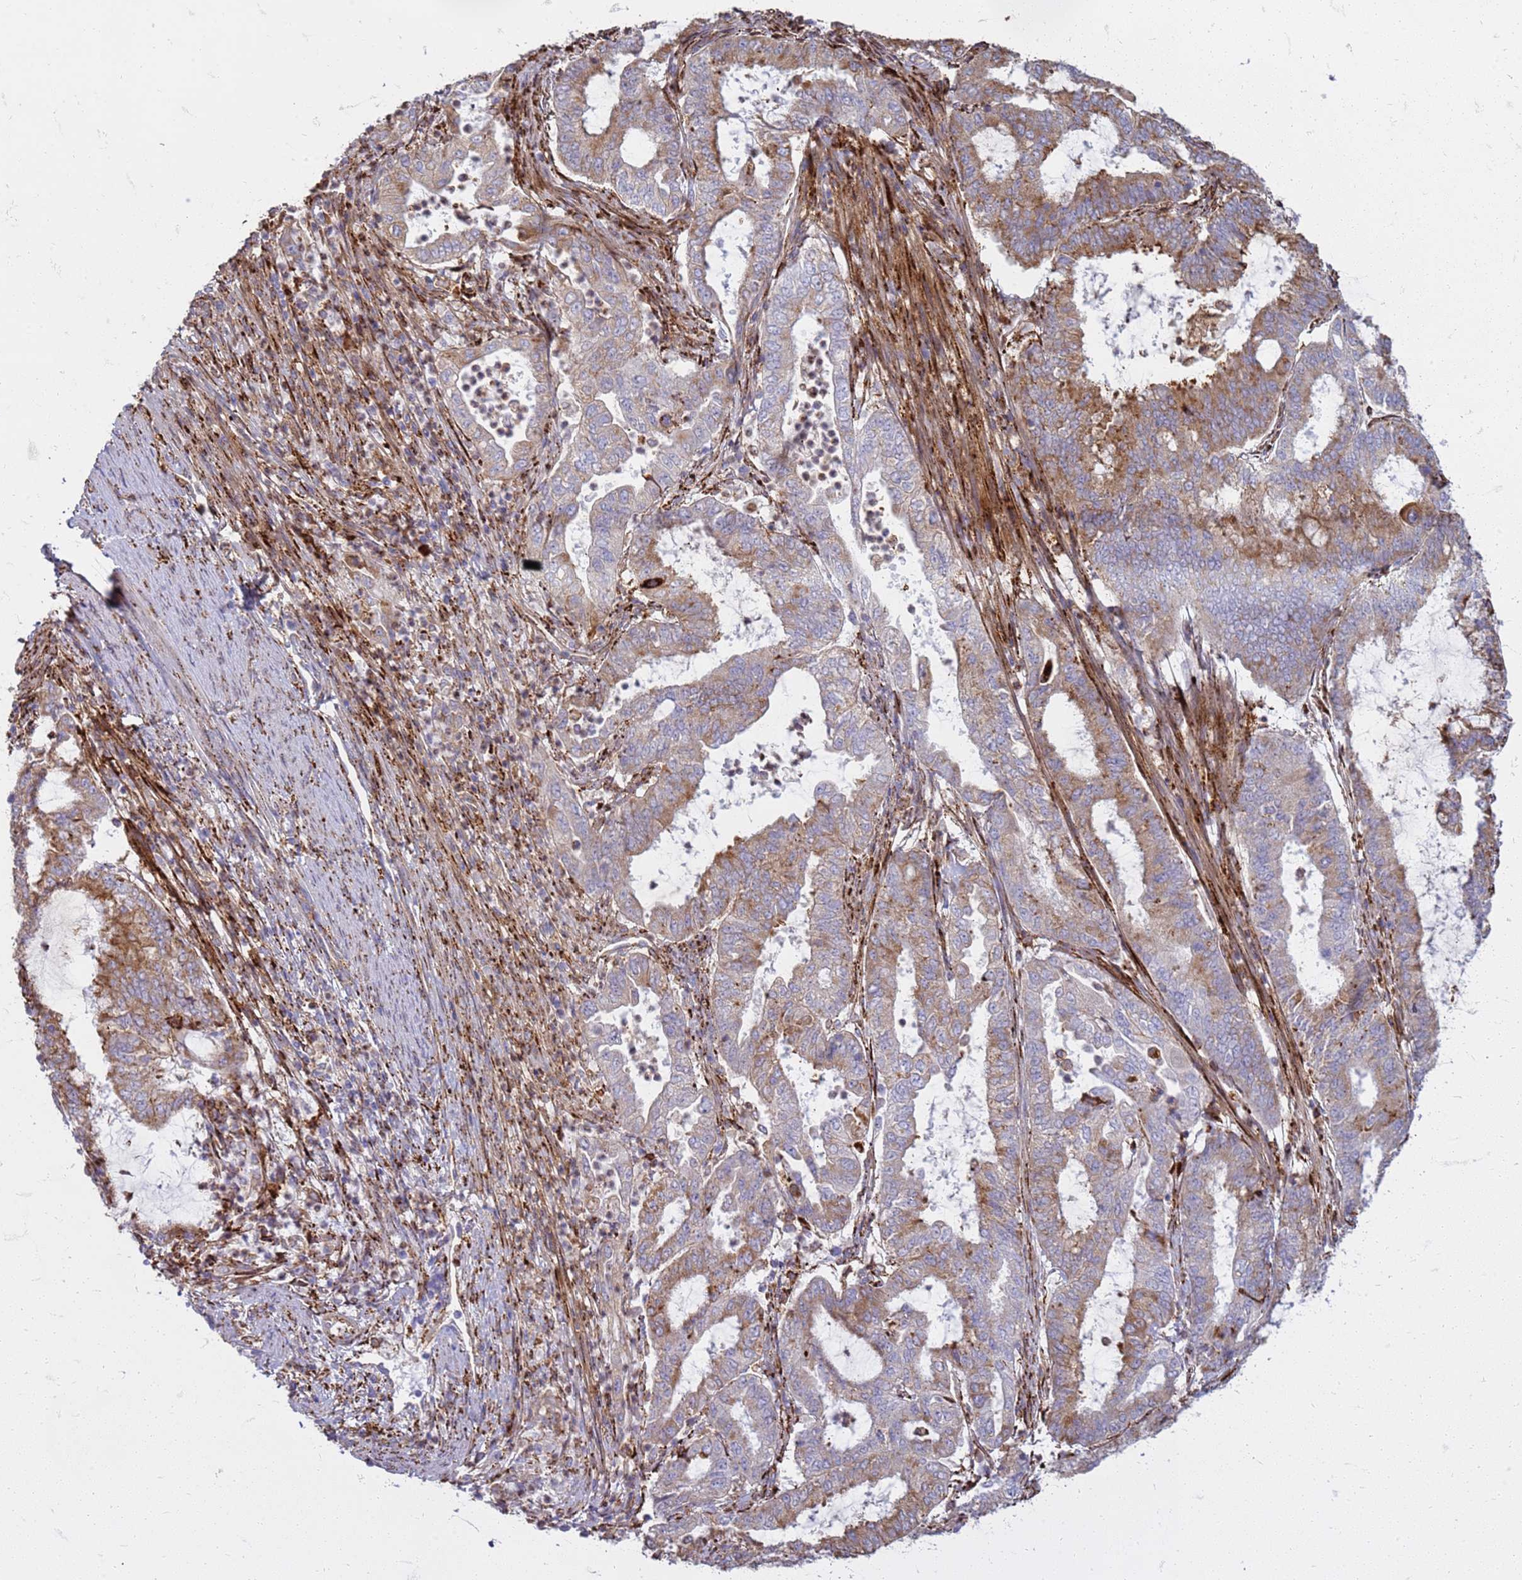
{"staining": {"intensity": "moderate", "quantity": "25%-75%", "location": "cytoplasmic/membranous"}, "tissue": "endometrial cancer", "cell_type": "Tumor cells", "image_type": "cancer", "snomed": [{"axis": "morphology", "description": "Adenocarcinoma, NOS"}, {"axis": "topography", "description": "Endometrium"}], "caption": "Immunohistochemistry micrograph of neoplastic tissue: endometrial cancer stained using immunohistochemistry (IHC) displays medium levels of moderate protein expression localized specifically in the cytoplasmic/membranous of tumor cells, appearing as a cytoplasmic/membranous brown color.", "gene": "PDK3", "patient": {"sex": "female", "age": 51}}